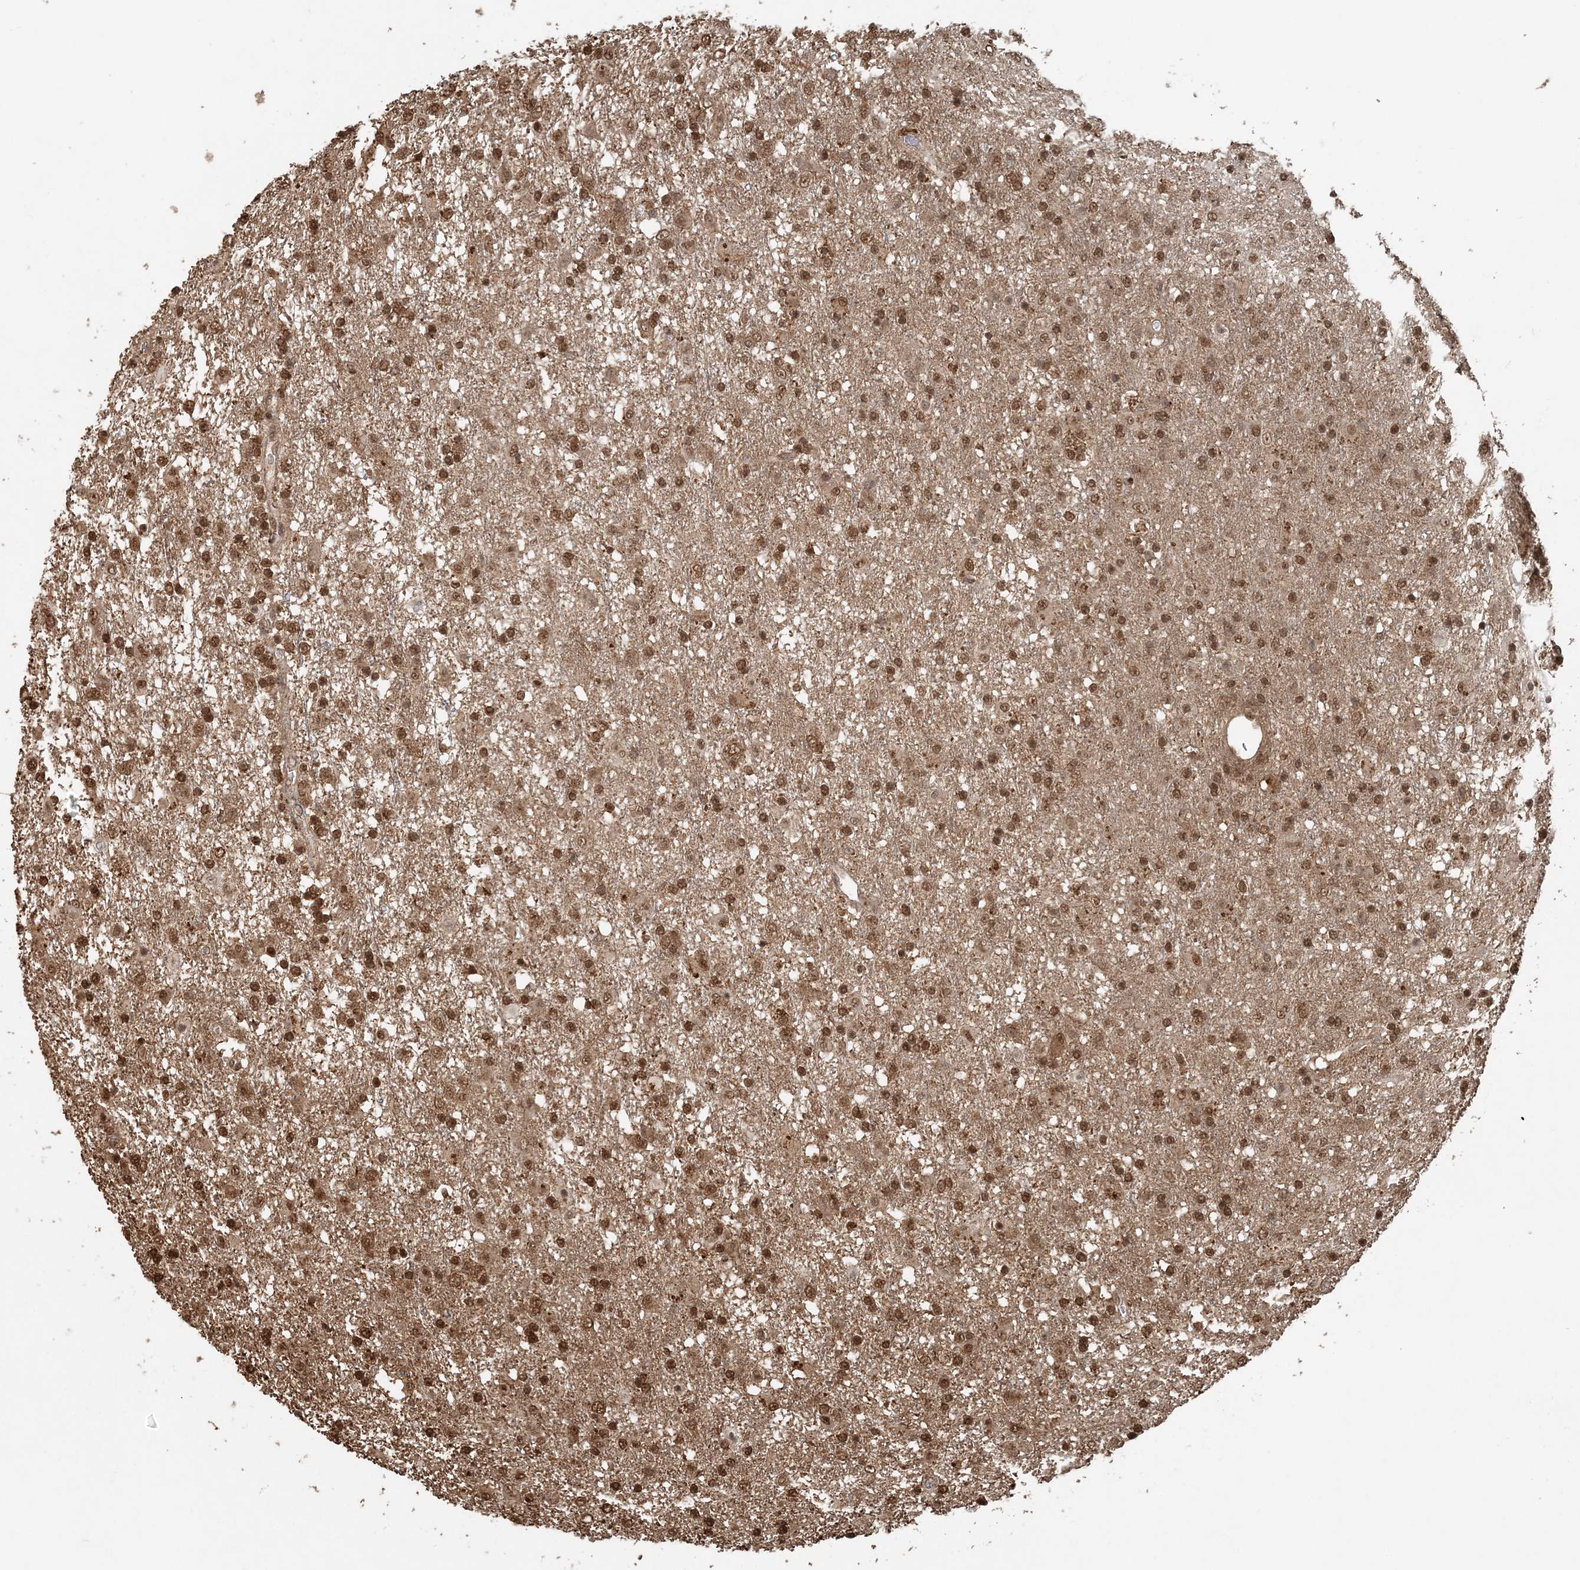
{"staining": {"intensity": "moderate", "quantity": ">75%", "location": "nuclear"}, "tissue": "glioma", "cell_type": "Tumor cells", "image_type": "cancer", "snomed": [{"axis": "morphology", "description": "Glioma, malignant, Low grade"}, {"axis": "topography", "description": "Brain"}], "caption": "The photomicrograph demonstrates immunohistochemical staining of malignant low-grade glioma. There is moderate nuclear staining is present in approximately >75% of tumor cells. Nuclei are stained in blue.", "gene": "ARHGAP35", "patient": {"sex": "male", "age": 65}}